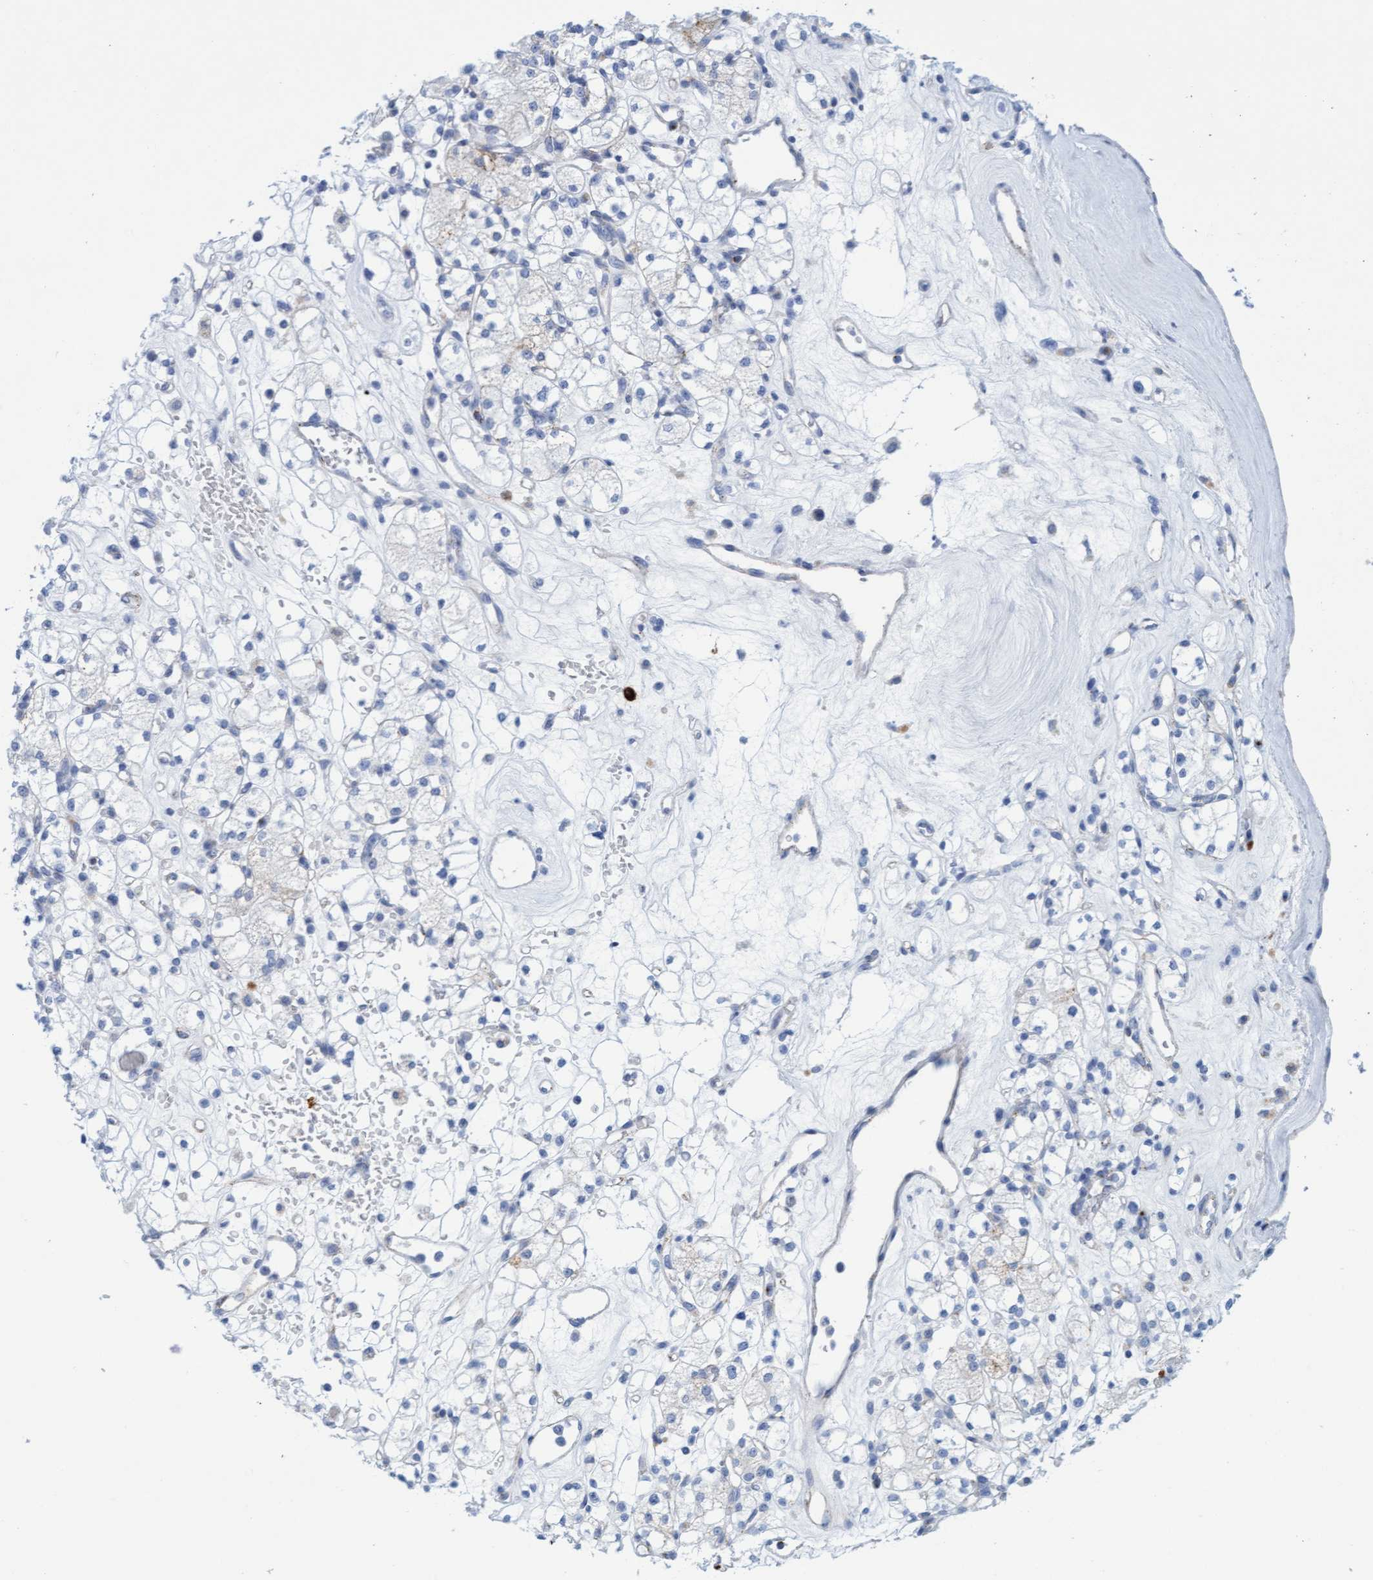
{"staining": {"intensity": "negative", "quantity": "none", "location": "none"}, "tissue": "renal cancer", "cell_type": "Tumor cells", "image_type": "cancer", "snomed": [{"axis": "morphology", "description": "Adenocarcinoma, NOS"}, {"axis": "topography", "description": "Kidney"}], "caption": "Protein analysis of renal cancer displays no significant staining in tumor cells. The staining was performed using DAB (3,3'-diaminobenzidine) to visualize the protein expression in brown, while the nuclei were stained in blue with hematoxylin (Magnification: 20x).", "gene": "SGSH", "patient": {"sex": "male", "age": 77}}